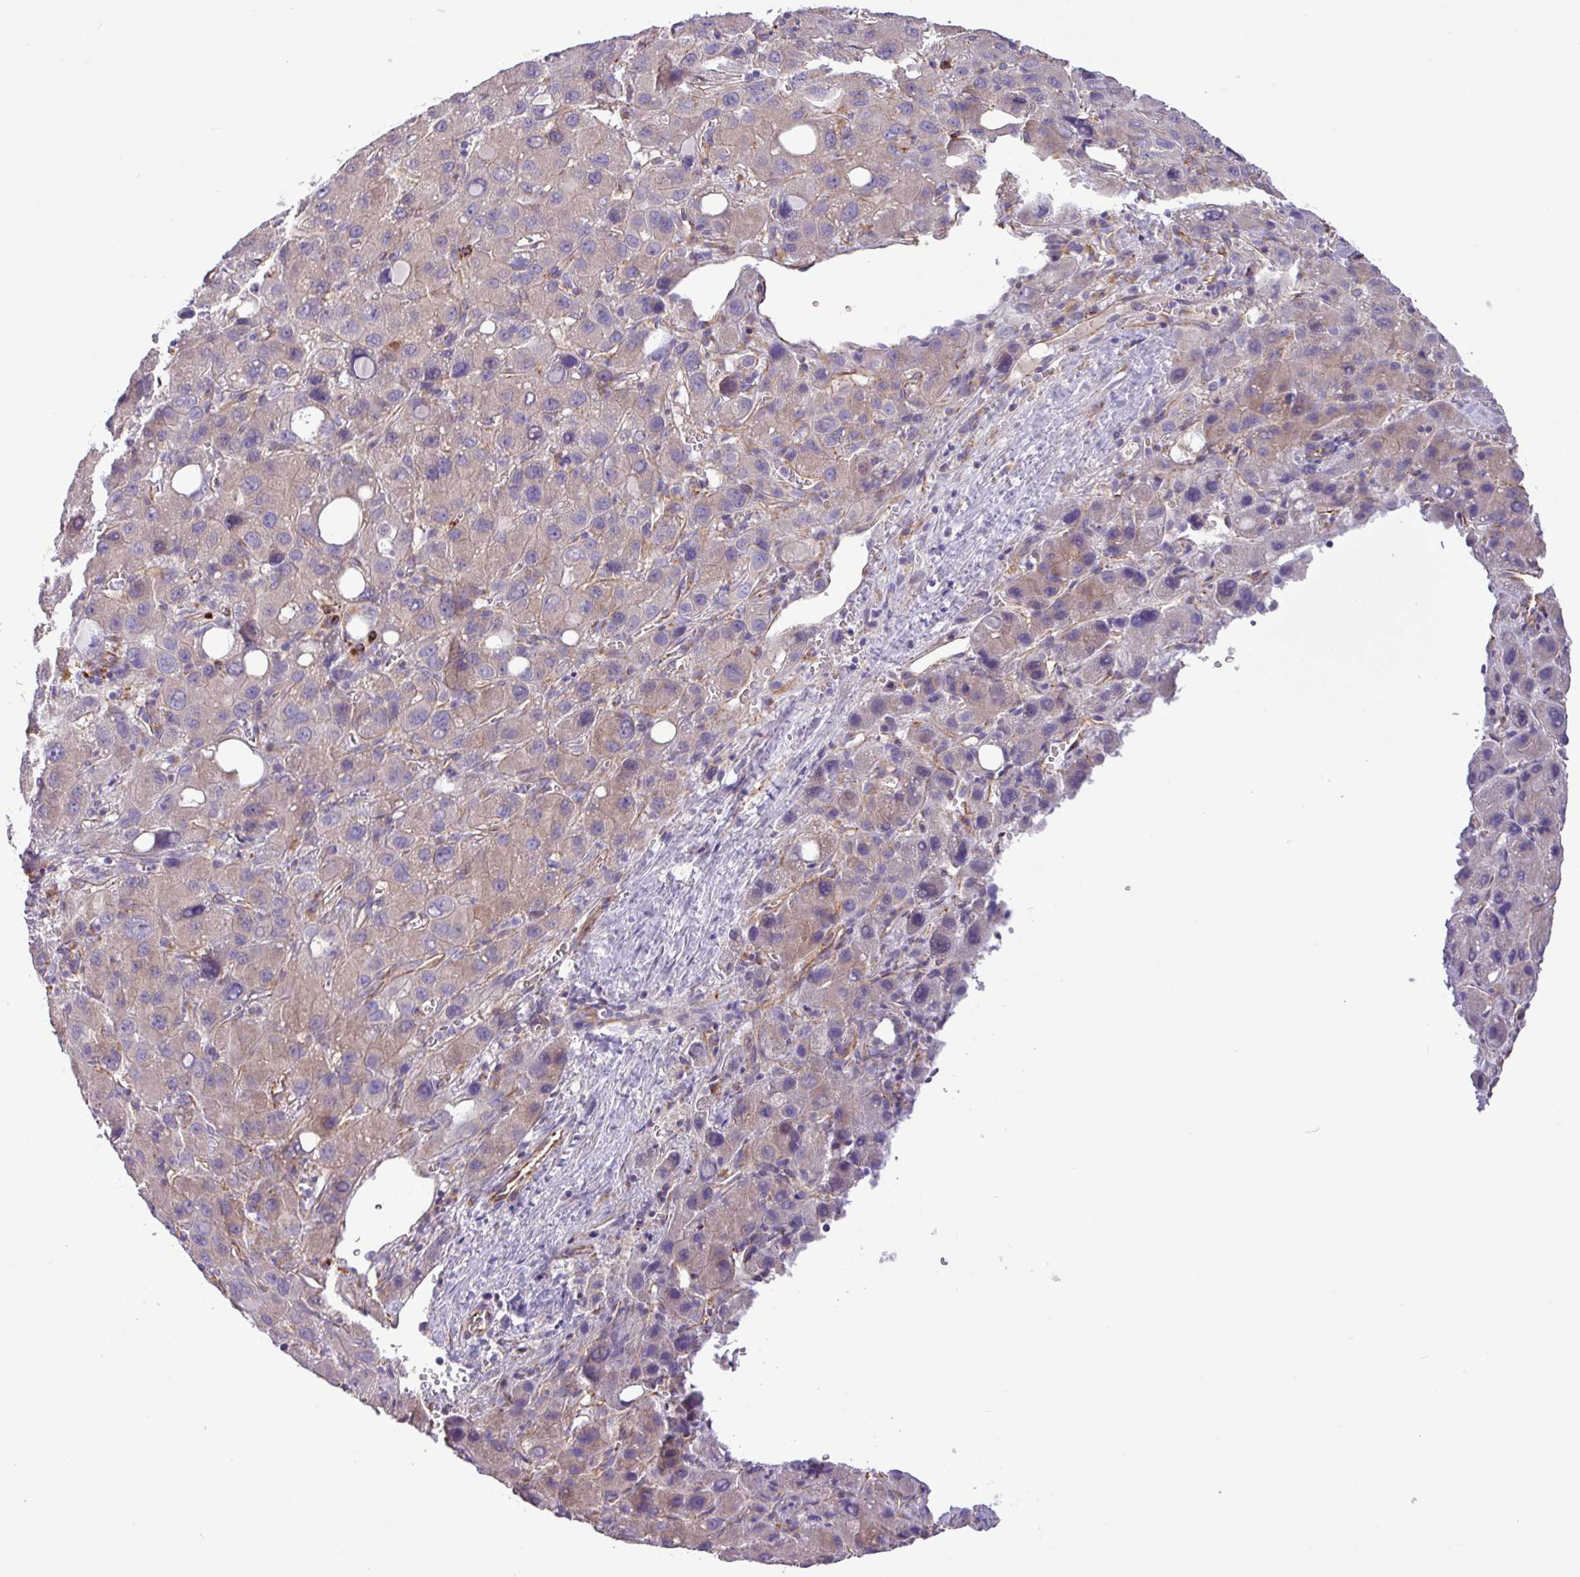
{"staining": {"intensity": "weak", "quantity": "<25%", "location": "cytoplasmic/membranous"}, "tissue": "liver cancer", "cell_type": "Tumor cells", "image_type": "cancer", "snomed": [{"axis": "morphology", "description": "Carcinoma, Hepatocellular, NOS"}, {"axis": "topography", "description": "Liver"}], "caption": "DAB immunohistochemical staining of hepatocellular carcinoma (liver) exhibits no significant staining in tumor cells. (Immunohistochemistry (ihc), brightfield microscopy, high magnification).", "gene": "MRM2", "patient": {"sex": "male", "age": 55}}